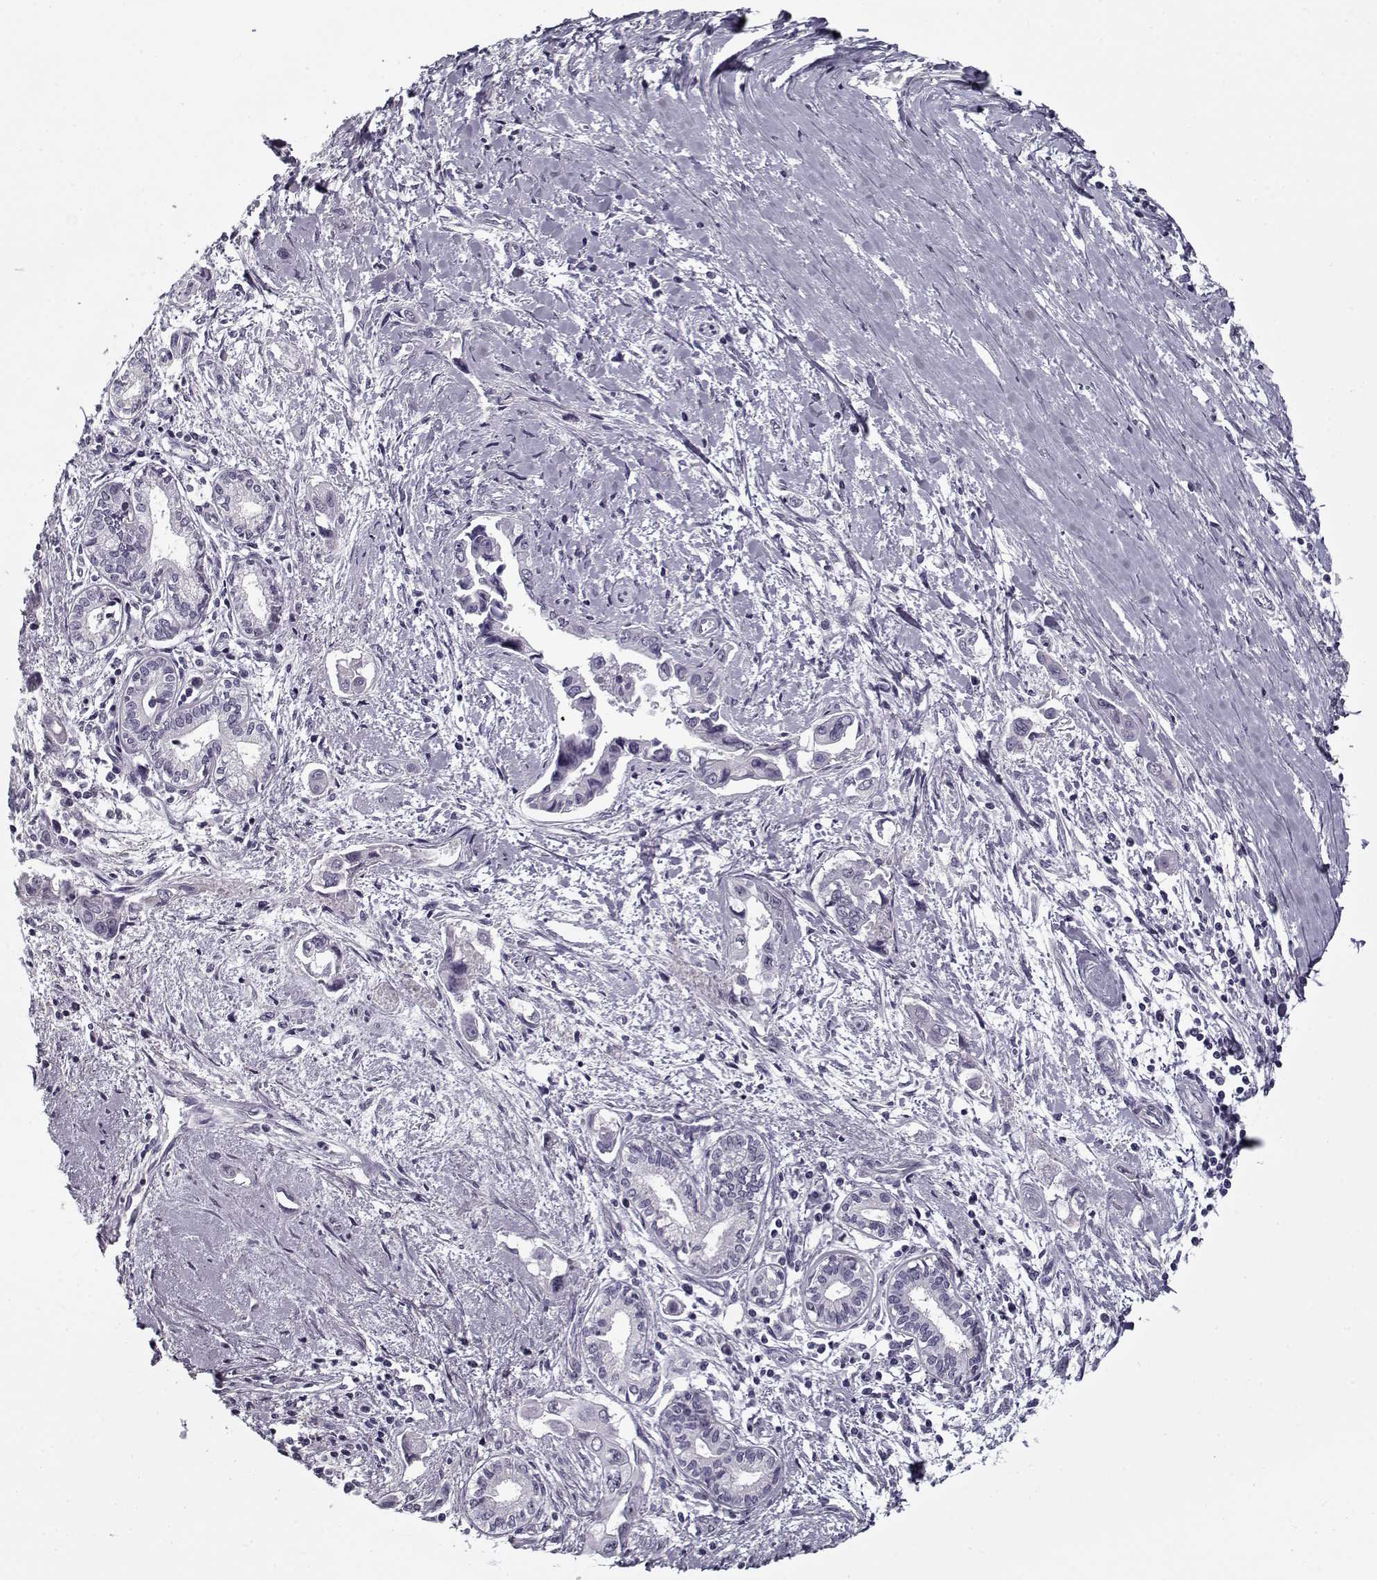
{"staining": {"intensity": "negative", "quantity": "none", "location": "none"}, "tissue": "pancreatic cancer", "cell_type": "Tumor cells", "image_type": "cancer", "snomed": [{"axis": "morphology", "description": "Adenocarcinoma, NOS"}, {"axis": "topography", "description": "Pancreas"}], "caption": "Immunohistochemical staining of human pancreatic cancer (adenocarcinoma) shows no significant staining in tumor cells.", "gene": "RNF32", "patient": {"sex": "male", "age": 60}}